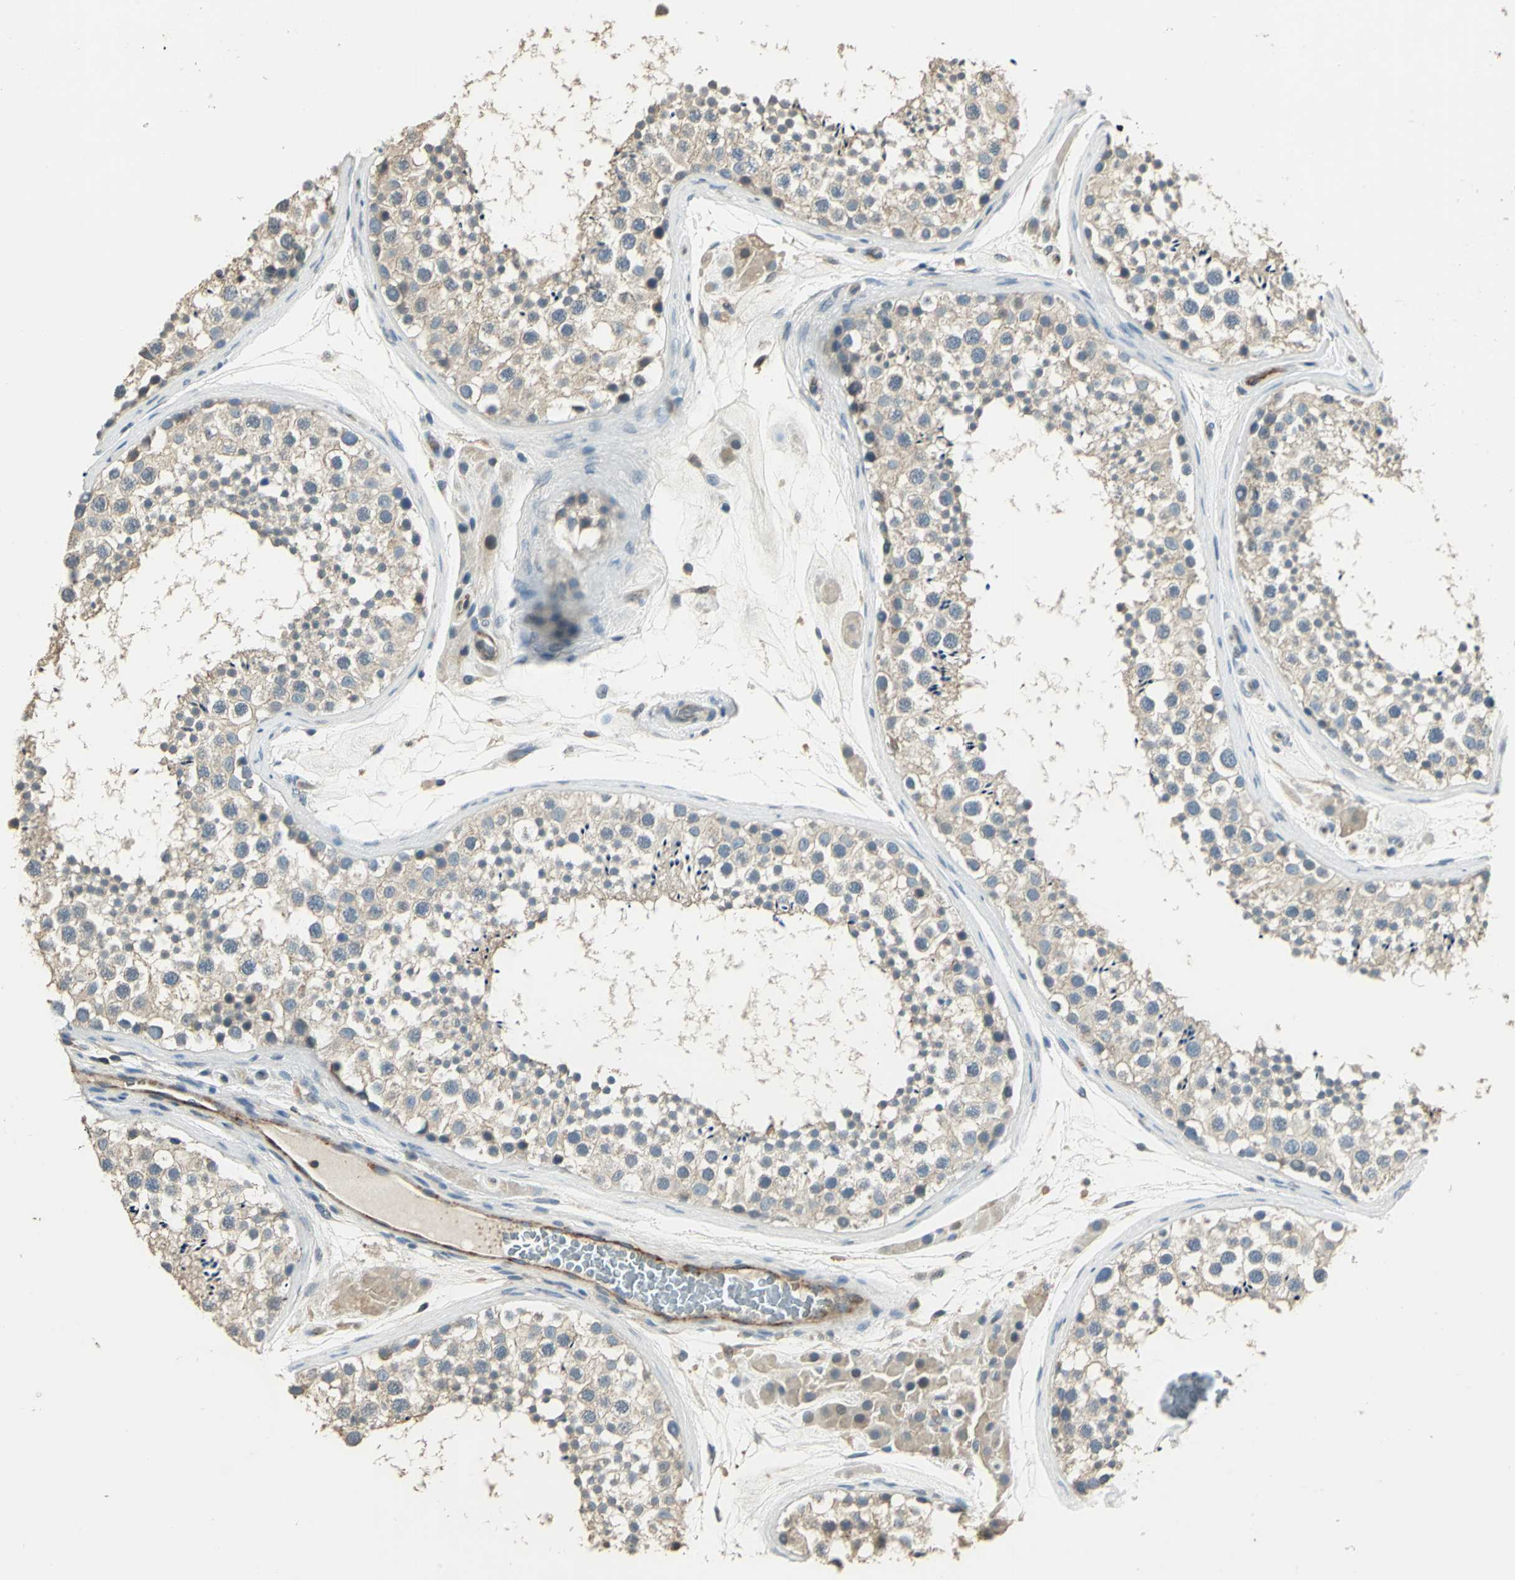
{"staining": {"intensity": "weak", "quantity": ">75%", "location": "cytoplasmic/membranous"}, "tissue": "testis", "cell_type": "Cells in seminiferous ducts", "image_type": "normal", "snomed": [{"axis": "morphology", "description": "Normal tissue, NOS"}, {"axis": "topography", "description": "Testis"}], "caption": "IHC of unremarkable human testis displays low levels of weak cytoplasmic/membranous positivity in approximately >75% of cells in seminiferous ducts. The protein is shown in brown color, while the nuclei are stained blue.", "gene": "RAPGEF1", "patient": {"sex": "male", "age": 46}}